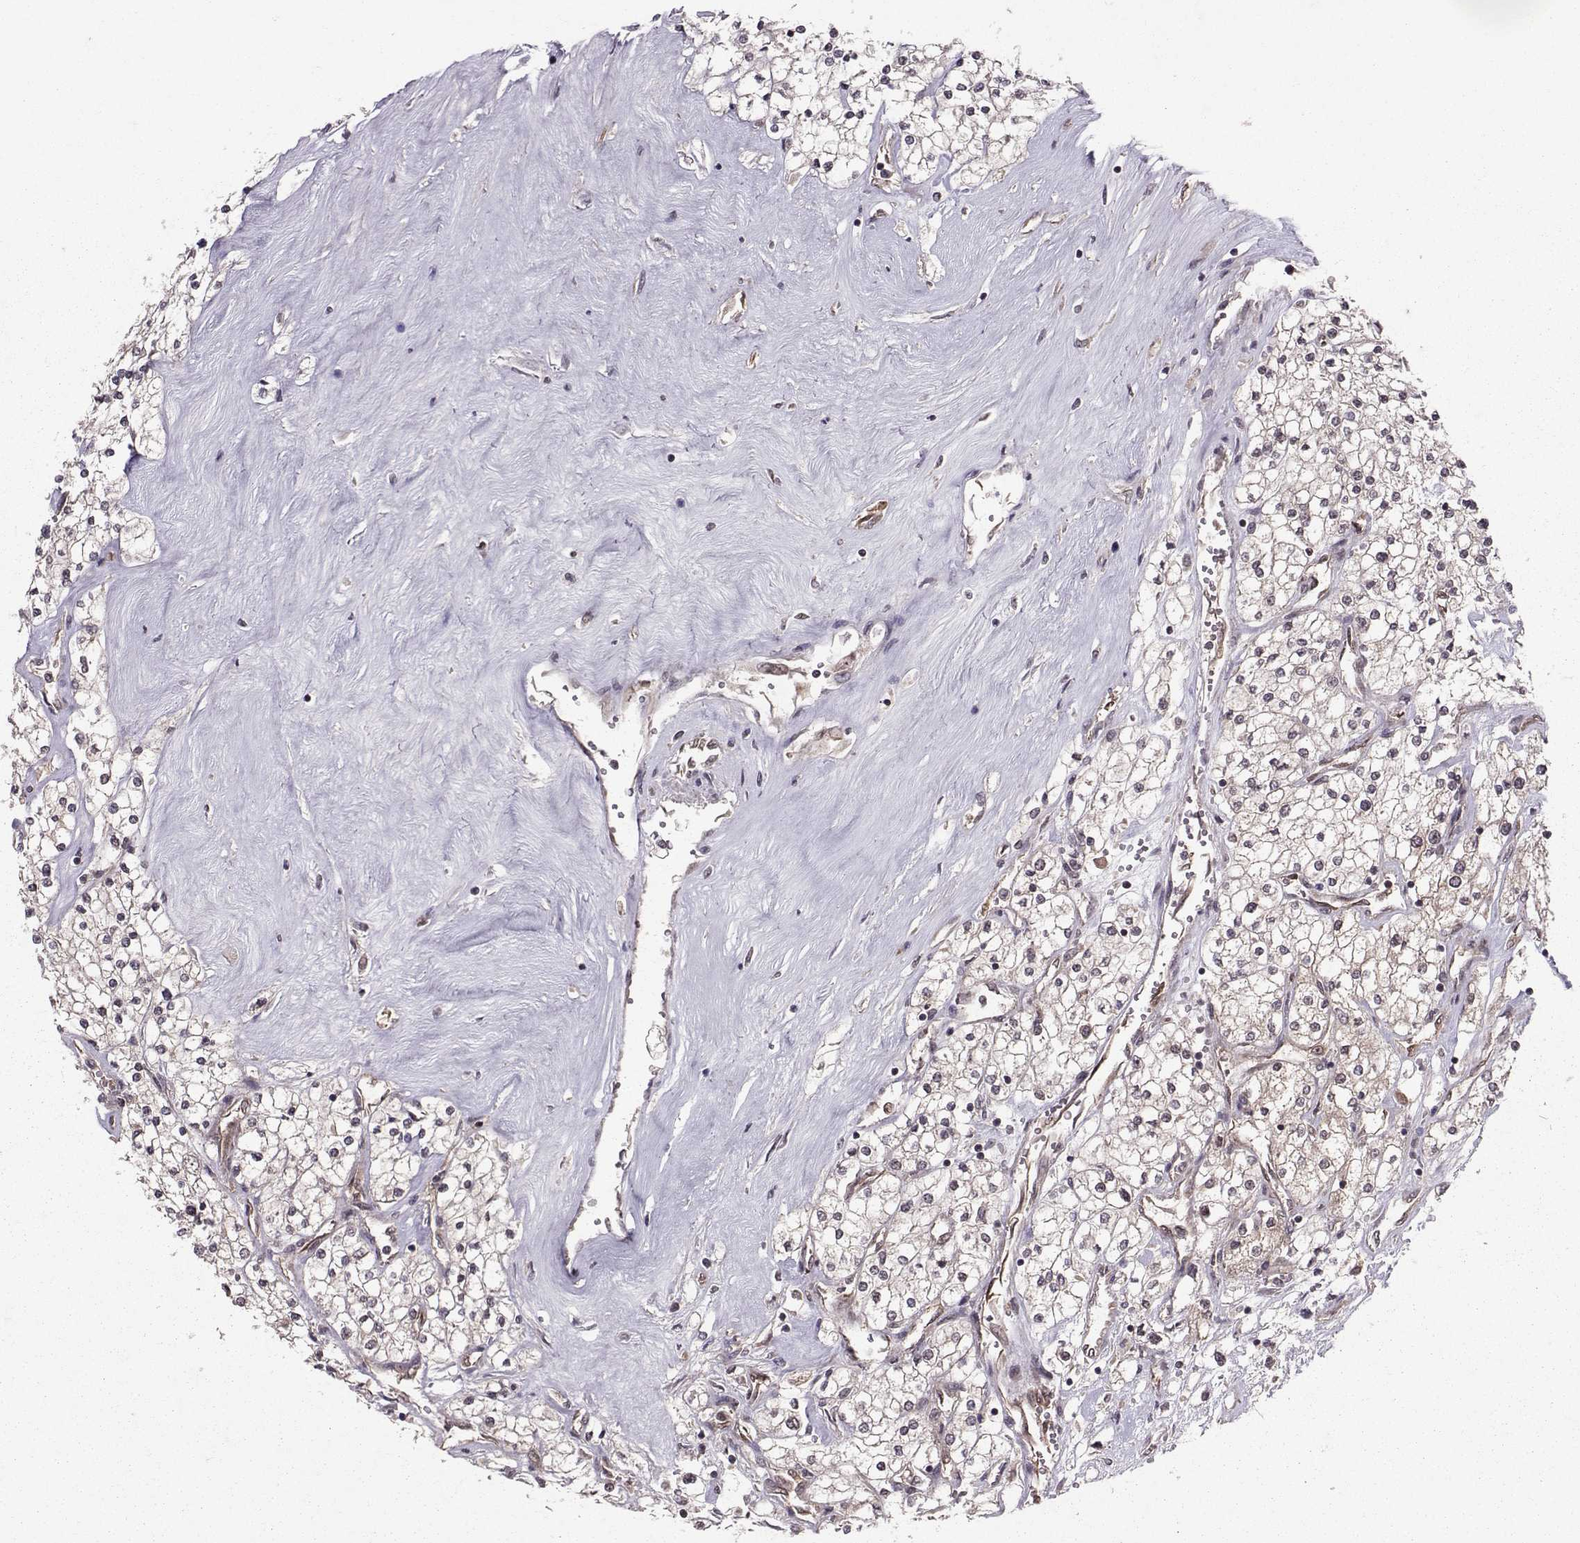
{"staining": {"intensity": "negative", "quantity": "none", "location": "none"}, "tissue": "renal cancer", "cell_type": "Tumor cells", "image_type": "cancer", "snomed": [{"axis": "morphology", "description": "Adenocarcinoma, NOS"}, {"axis": "topography", "description": "Kidney"}], "caption": "Tumor cells show no significant protein positivity in adenocarcinoma (renal).", "gene": "PPP2R2A", "patient": {"sex": "male", "age": 80}}